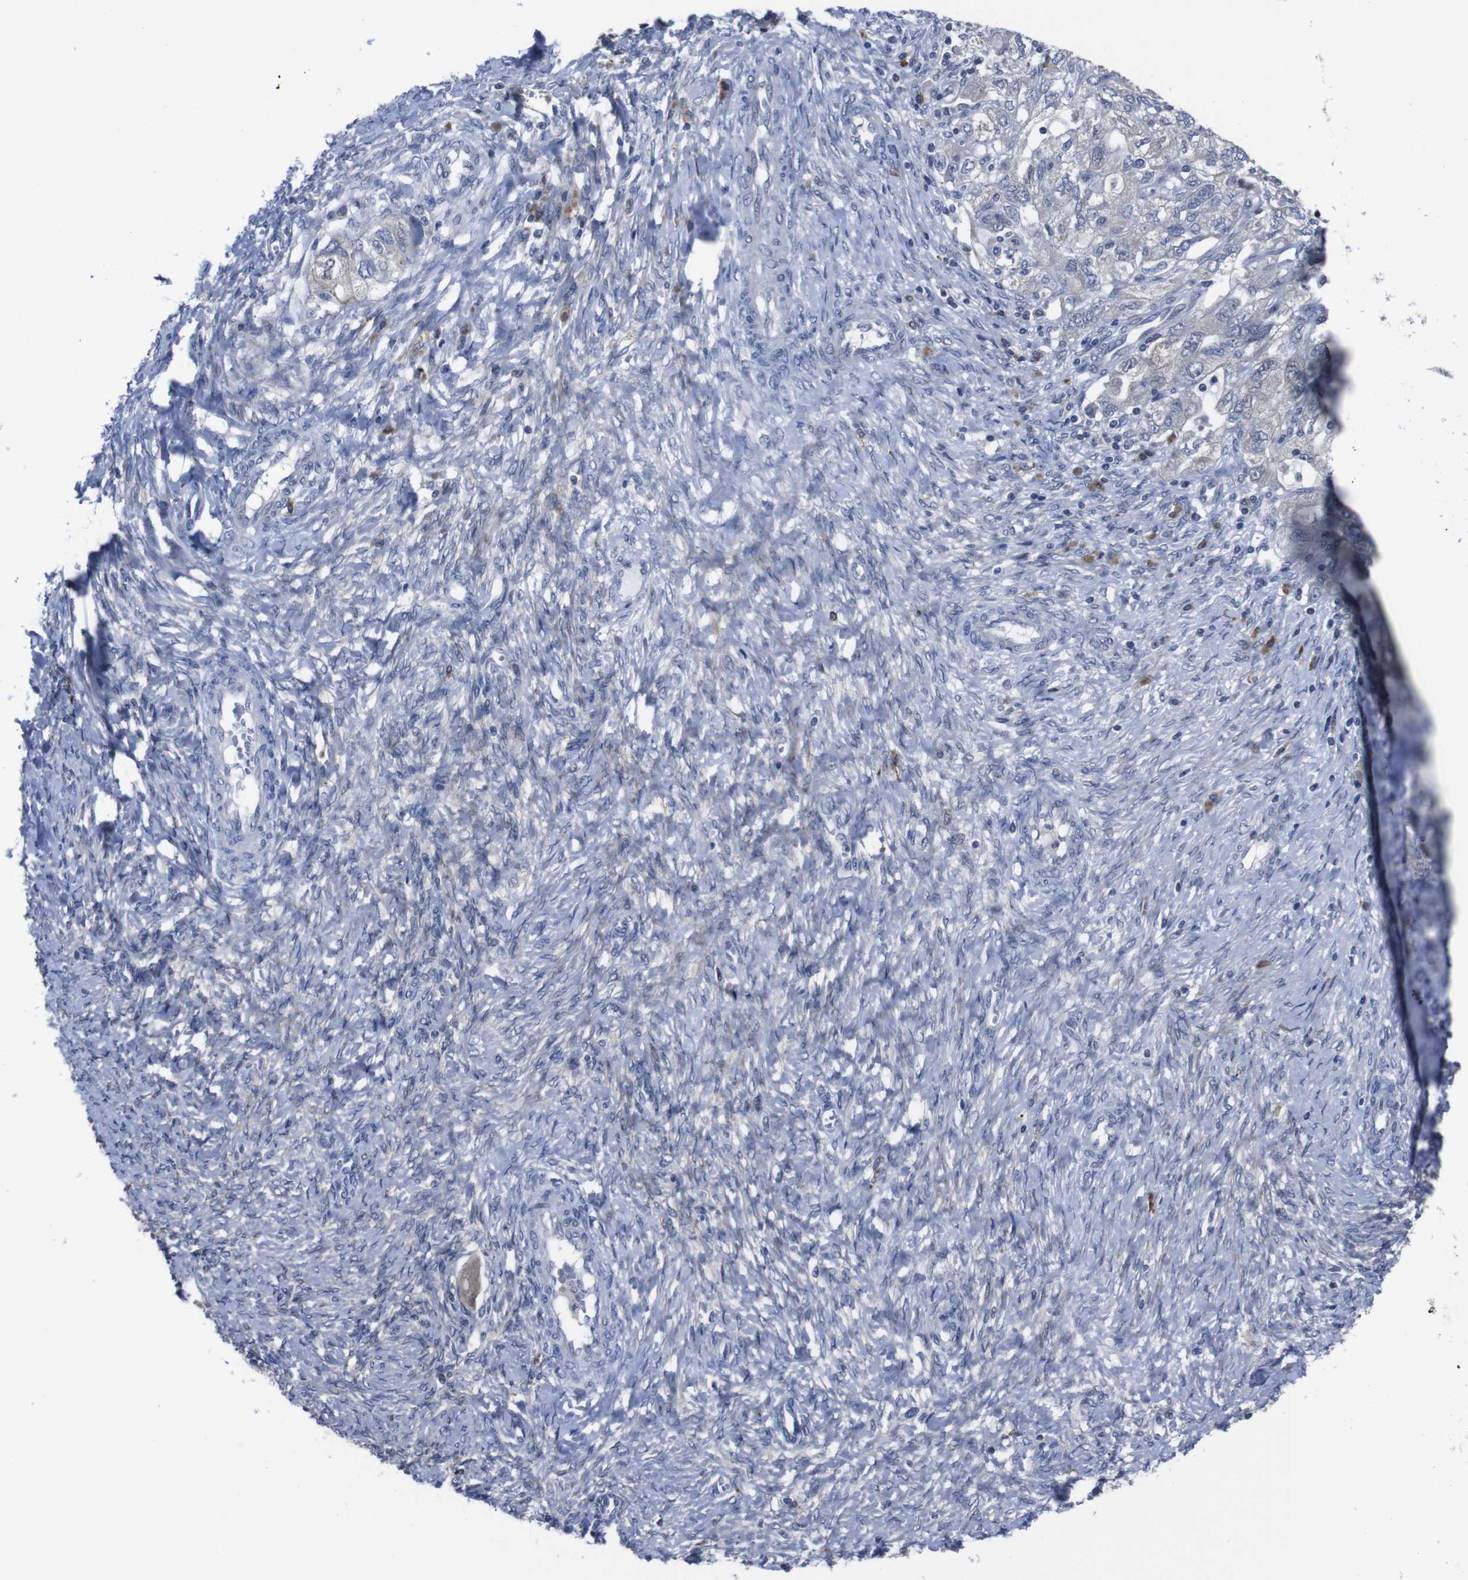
{"staining": {"intensity": "weak", "quantity": "25%-75%", "location": "cytoplasmic/membranous"}, "tissue": "ovarian cancer", "cell_type": "Tumor cells", "image_type": "cancer", "snomed": [{"axis": "morphology", "description": "Carcinoma, NOS"}, {"axis": "morphology", "description": "Cystadenocarcinoma, serous, NOS"}, {"axis": "topography", "description": "Ovary"}], "caption": "IHC image of neoplastic tissue: ovarian cancer (carcinoma) stained using immunohistochemistry demonstrates low levels of weak protein expression localized specifically in the cytoplasmic/membranous of tumor cells, appearing as a cytoplasmic/membranous brown color.", "gene": "SEMA4B", "patient": {"sex": "female", "age": 69}}